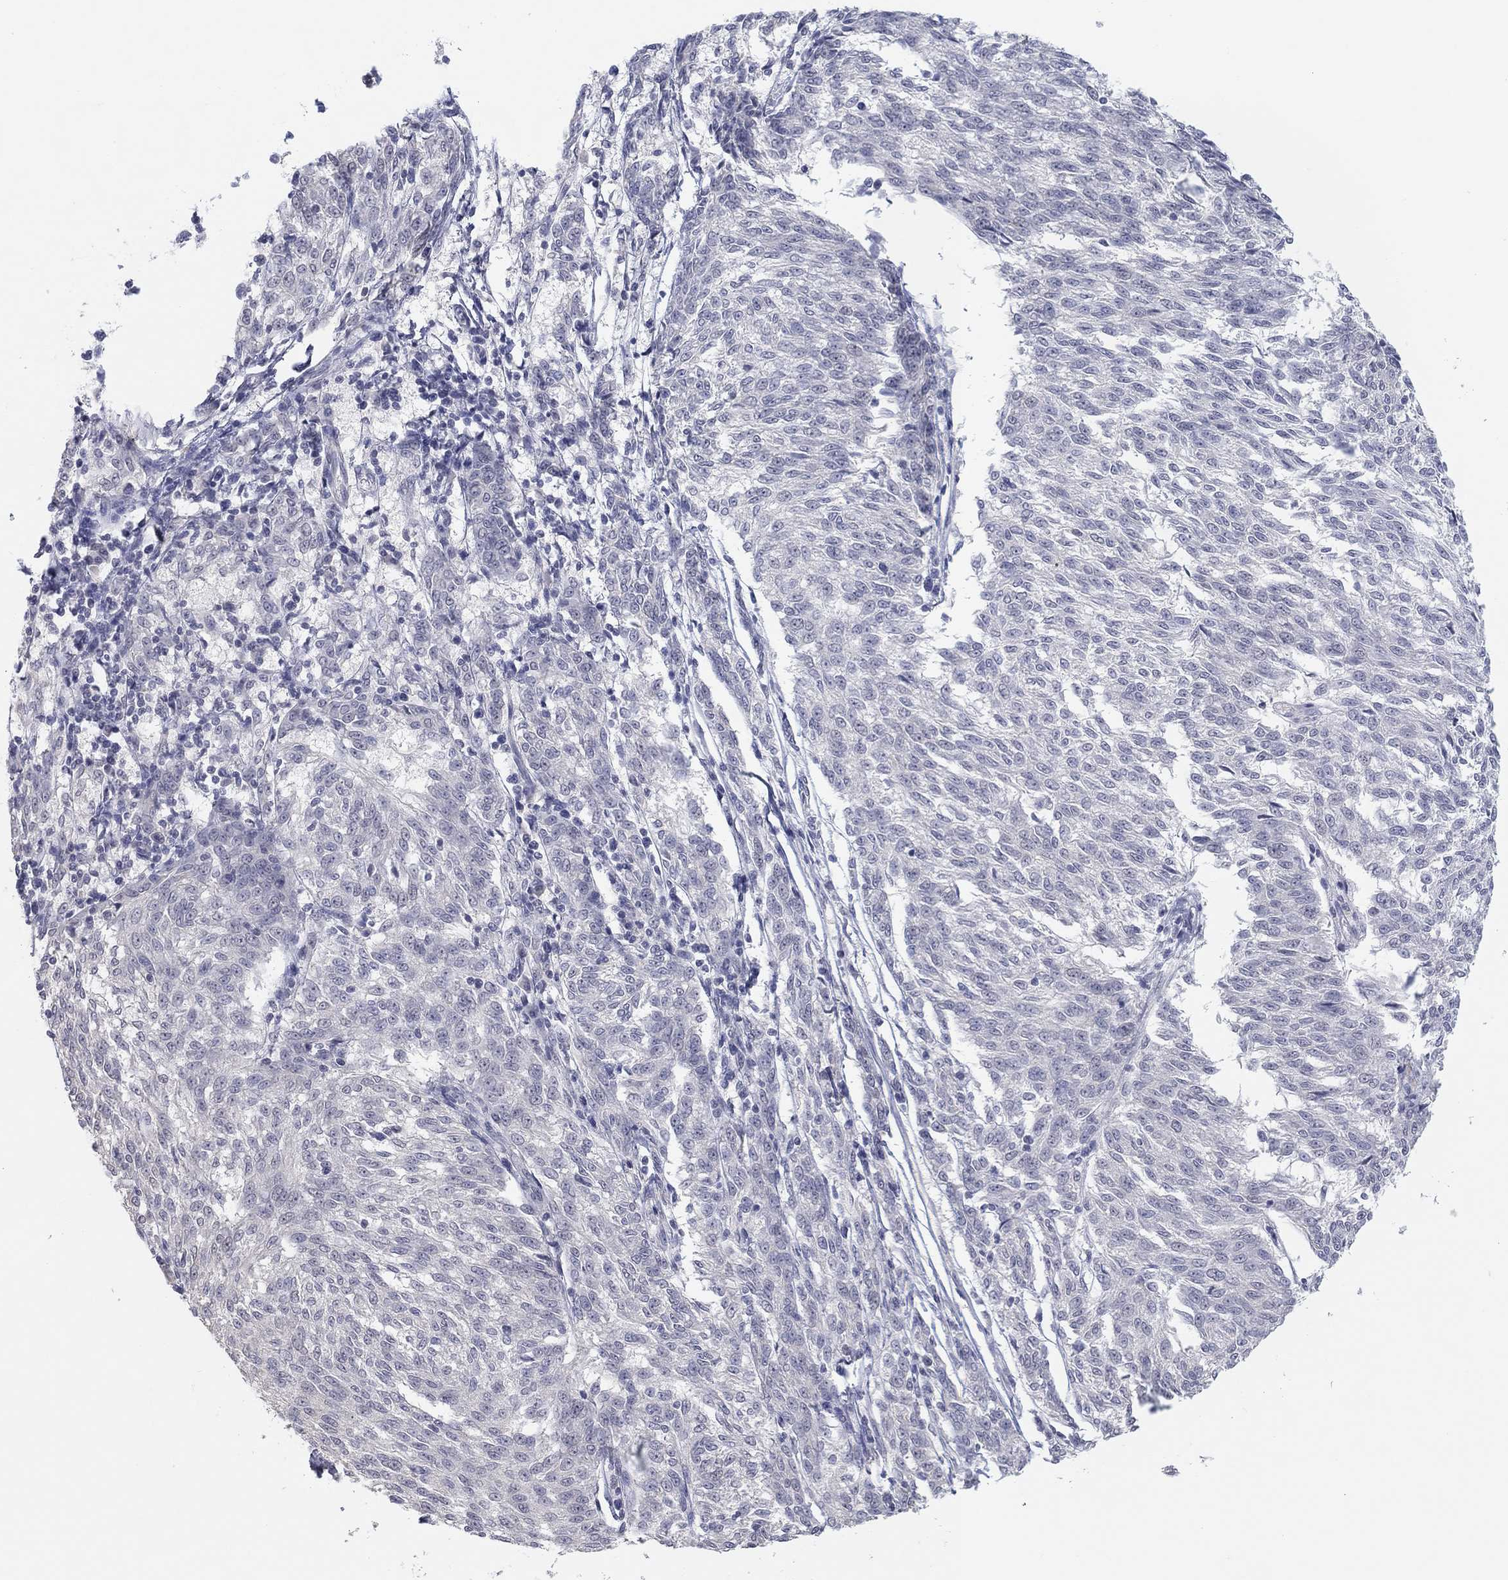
{"staining": {"intensity": "negative", "quantity": "none", "location": "none"}, "tissue": "melanoma", "cell_type": "Tumor cells", "image_type": "cancer", "snomed": [{"axis": "morphology", "description": "Malignant melanoma, NOS"}, {"axis": "topography", "description": "Skin"}], "caption": "The histopathology image displays no significant staining in tumor cells of melanoma. (DAB (3,3'-diaminobenzidine) IHC, high magnification).", "gene": "SLC22A2", "patient": {"sex": "female", "age": 72}}